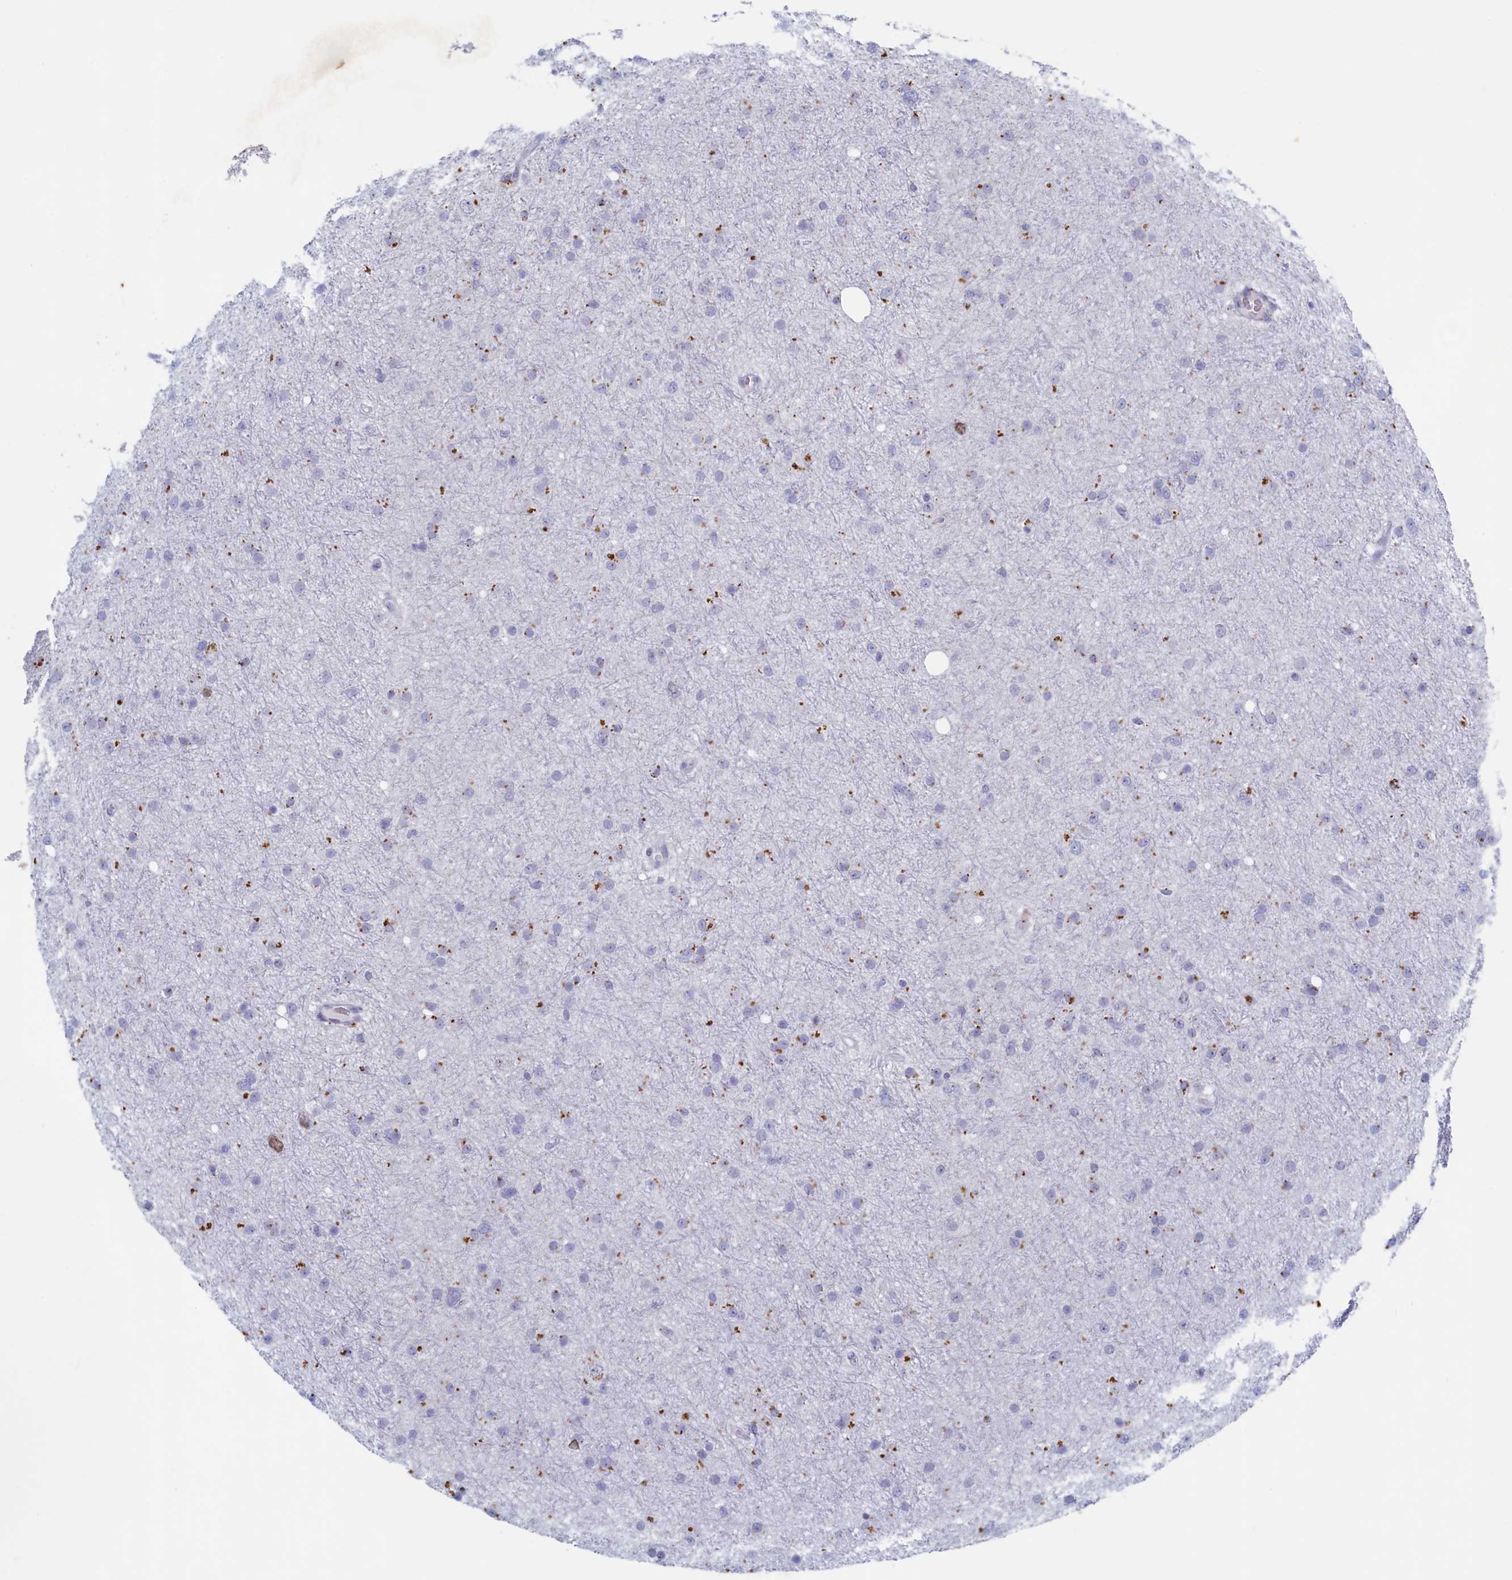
{"staining": {"intensity": "negative", "quantity": "none", "location": "none"}, "tissue": "glioma", "cell_type": "Tumor cells", "image_type": "cancer", "snomed": [{"axis": "morphology", "description": "Glioma, malignant, Low grade"}, {"axis": "topography", "description": "Cerebral cortex"}], "caption": "High magnification brightfield microscopy of glioma stained with DAB (3,3'-diaminobenzidine) (brown) and counterstained with hematoxylin (blue): tumor cells show no significant positivity. (DAB (3,3'-diaminobenzidine) immunohistochemistry (IHC) with hematoxylin counter stain).", "gene": "WDR76", "patient": {"sex": "female", "age": 39}}